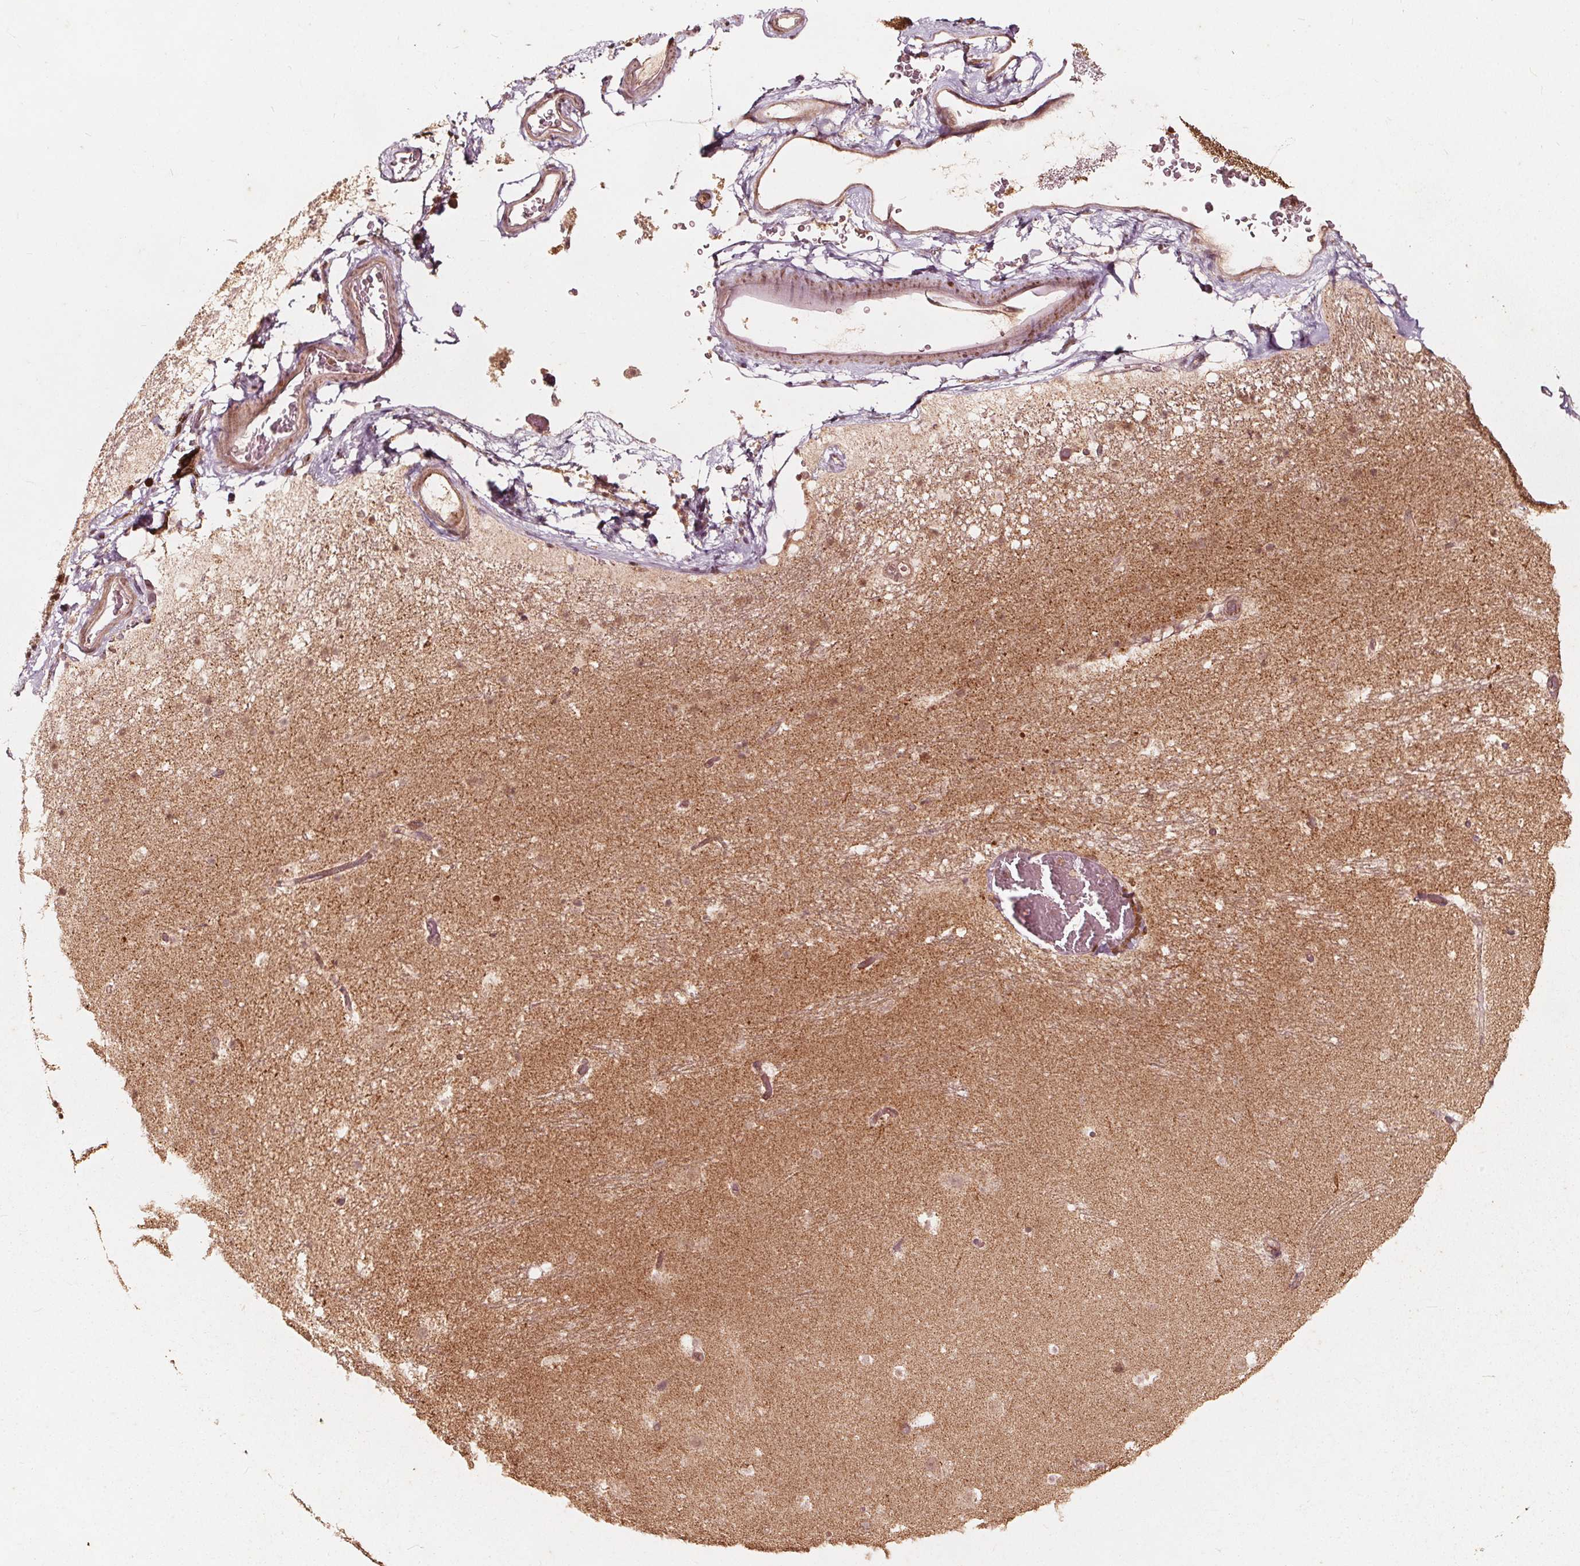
{"staining": {"intensity": "moderate", "quantity": ">75%", "location": "cytoplasmic/membranous,nuclear"}, "tissue": "hippocampus", "cell_type": "Glial cells", "image_type": "normal", "snomed": [{"axis": "morphology", "description": "Normal tissue, NOS"}, {"axis": "topography", "description": "Hippocampus"}], "caption": "This micrograph reveals immunohistochemistry (IHC) staining of unremarkable human hippocampus, with medium moderate cytoplasmic/membranous,nuclear staining in approximately >75% of glial cells.", "gene": "AIP", "patient": {"sex": "male", "age": 26}}